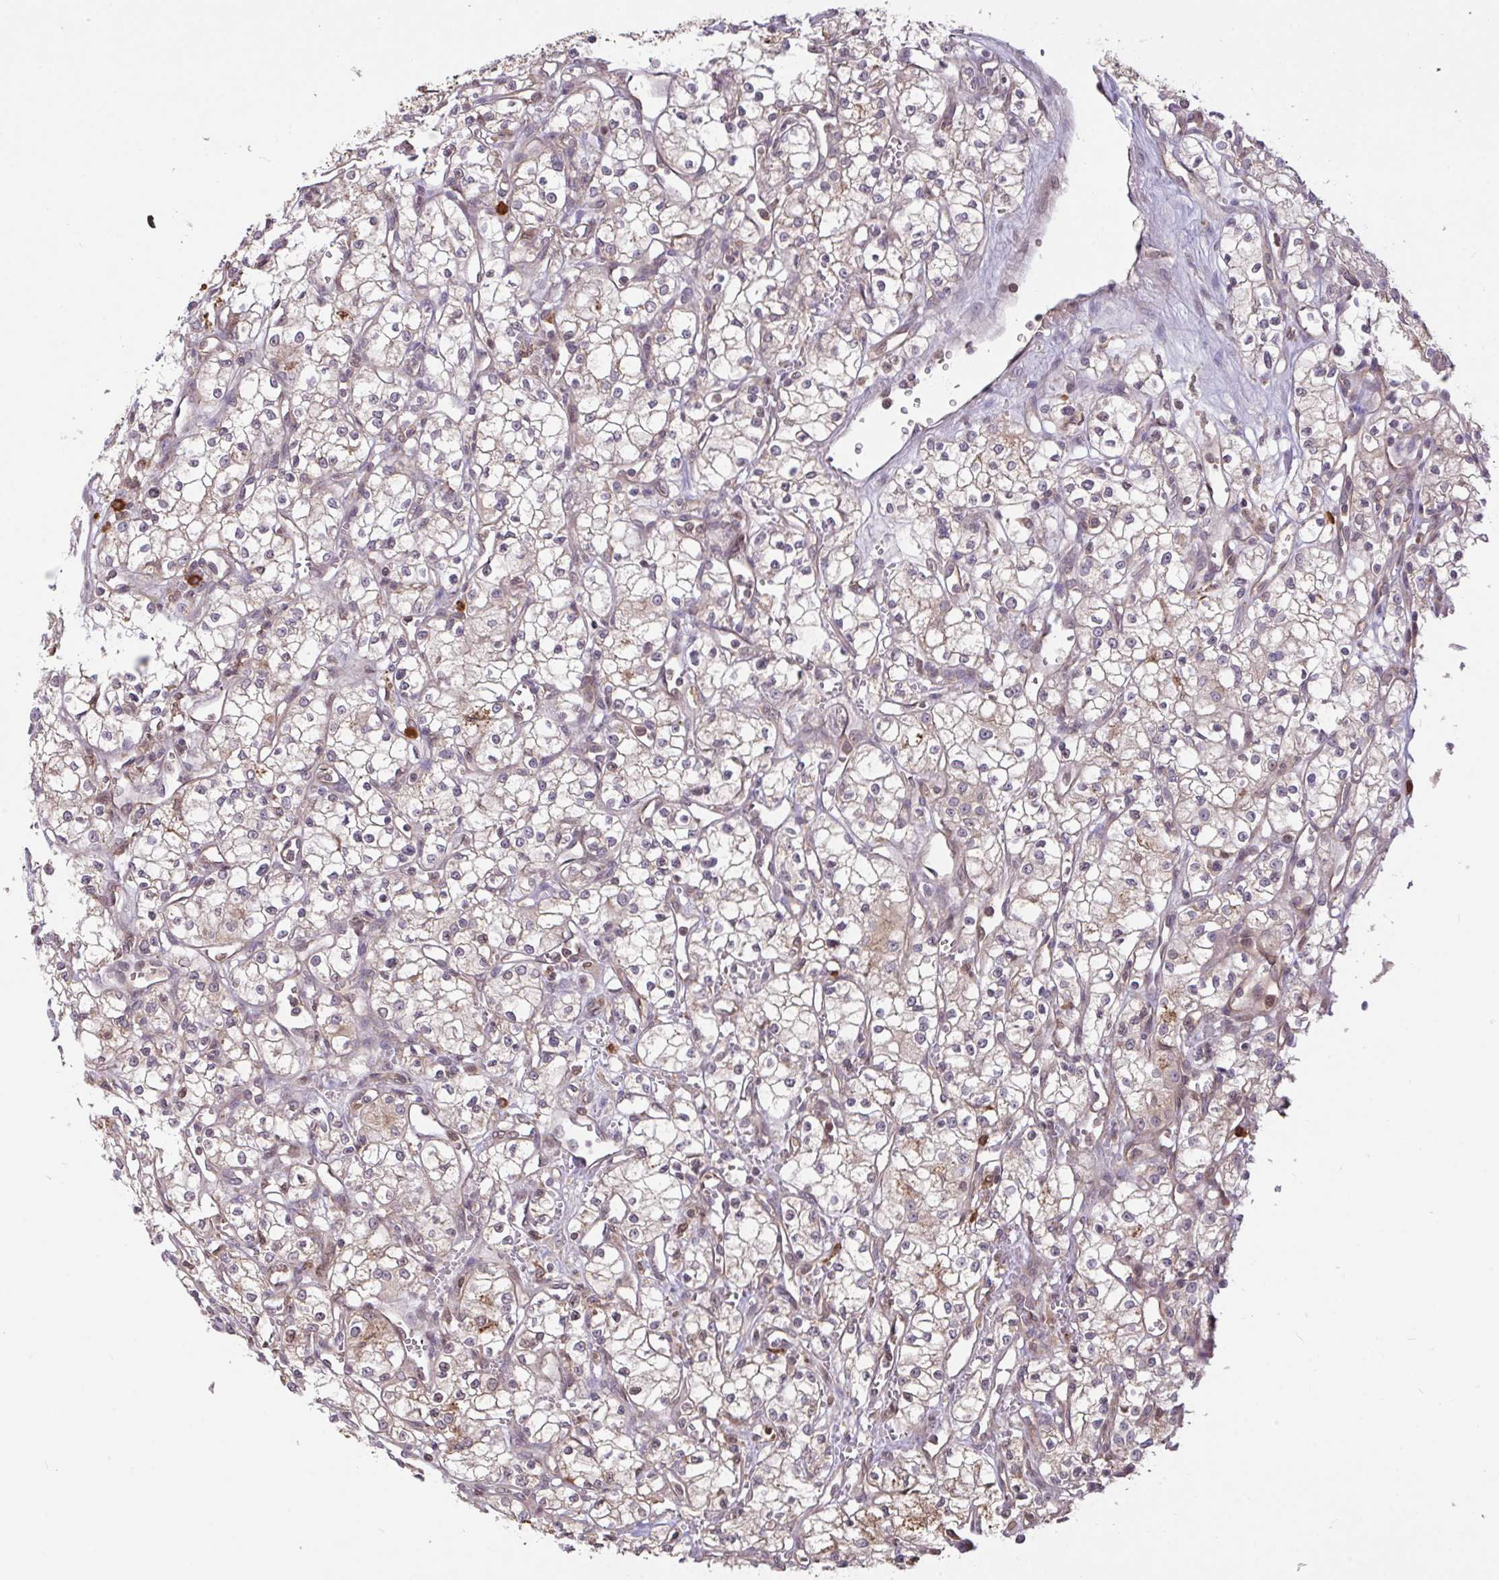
{"staining": {"intensity": "negative", "quantity": "none", "location": "none"}, "tissue": "renal cancer", "cell_type": "Tumor cells", "image_type": "cancer", "snomed": [{"axis": "morphology", "description": "Adenocarcinoma, NOS"}, {"axis": "topography", "description": "Kidney"}], "caption": "Micrograph shows no protein expression in tumor cells of renal cancer tissue. (Brightfield microscopy of DAB (3,3'-diaminobenzidine) immunohistochemistry at high magnification).", "gene": "FCER1A", "patient": {"sex": "male", "age": 59}}